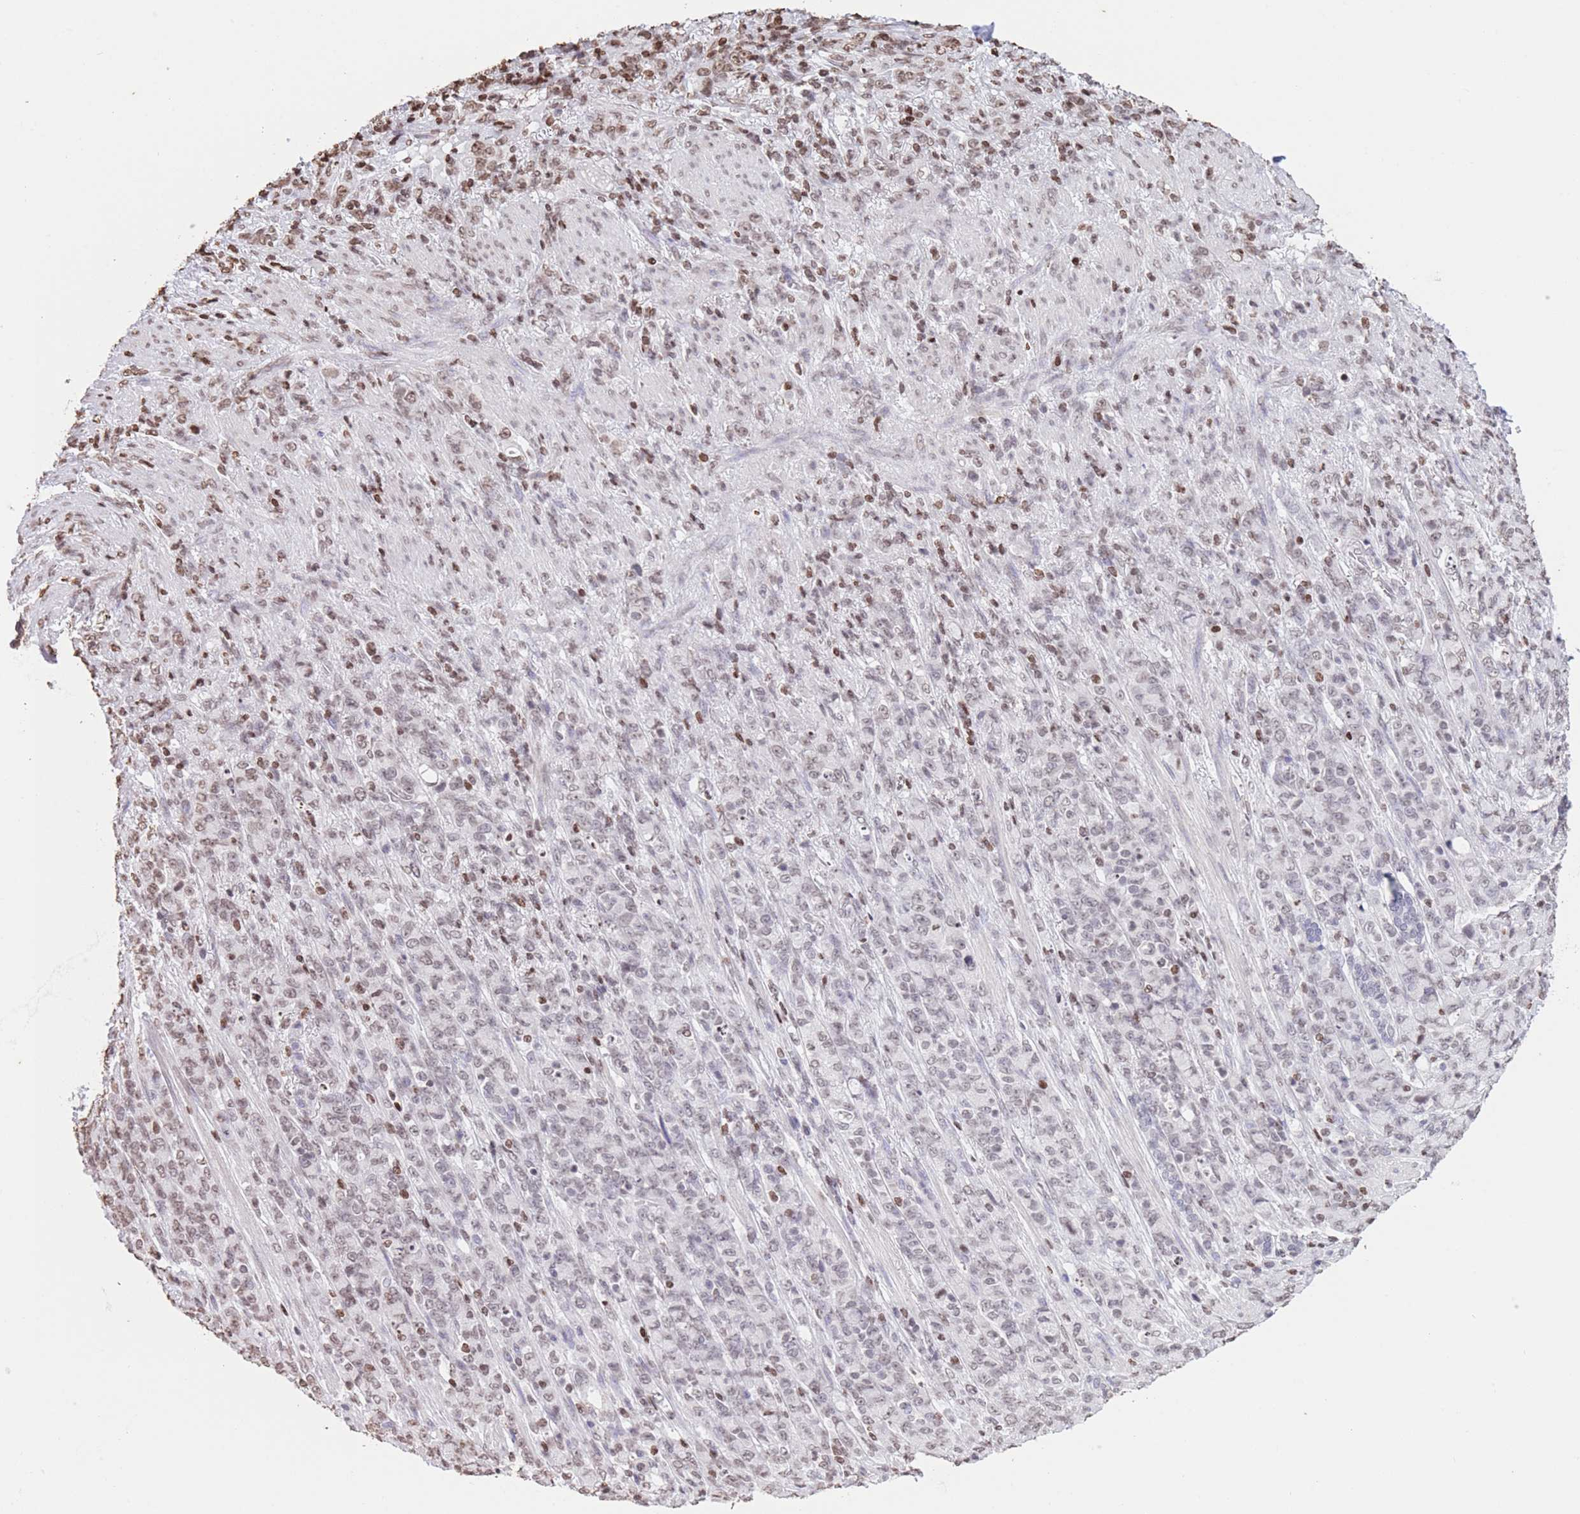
{"staining": {"intensity": "weak", "quantity": "25%-75%", "location": "nuclear"}, "tissue": "stomach cancer", "cell_type": "Tumor cells", "image_type": "cancer", "snomed": [{"axis": "morphology", "description": "Adenocarcinoma, NOS"}, {"axis": "topography", "description": "Stomach"}], "caption": "A micrograph showing weak nuclear staining in about 25%-75% of tumor cells in stomach cancer, as visualized by brown immunohistochemical staining.", "gene": "H2BC11", "patient": {"sex": "female", "age": 79}}